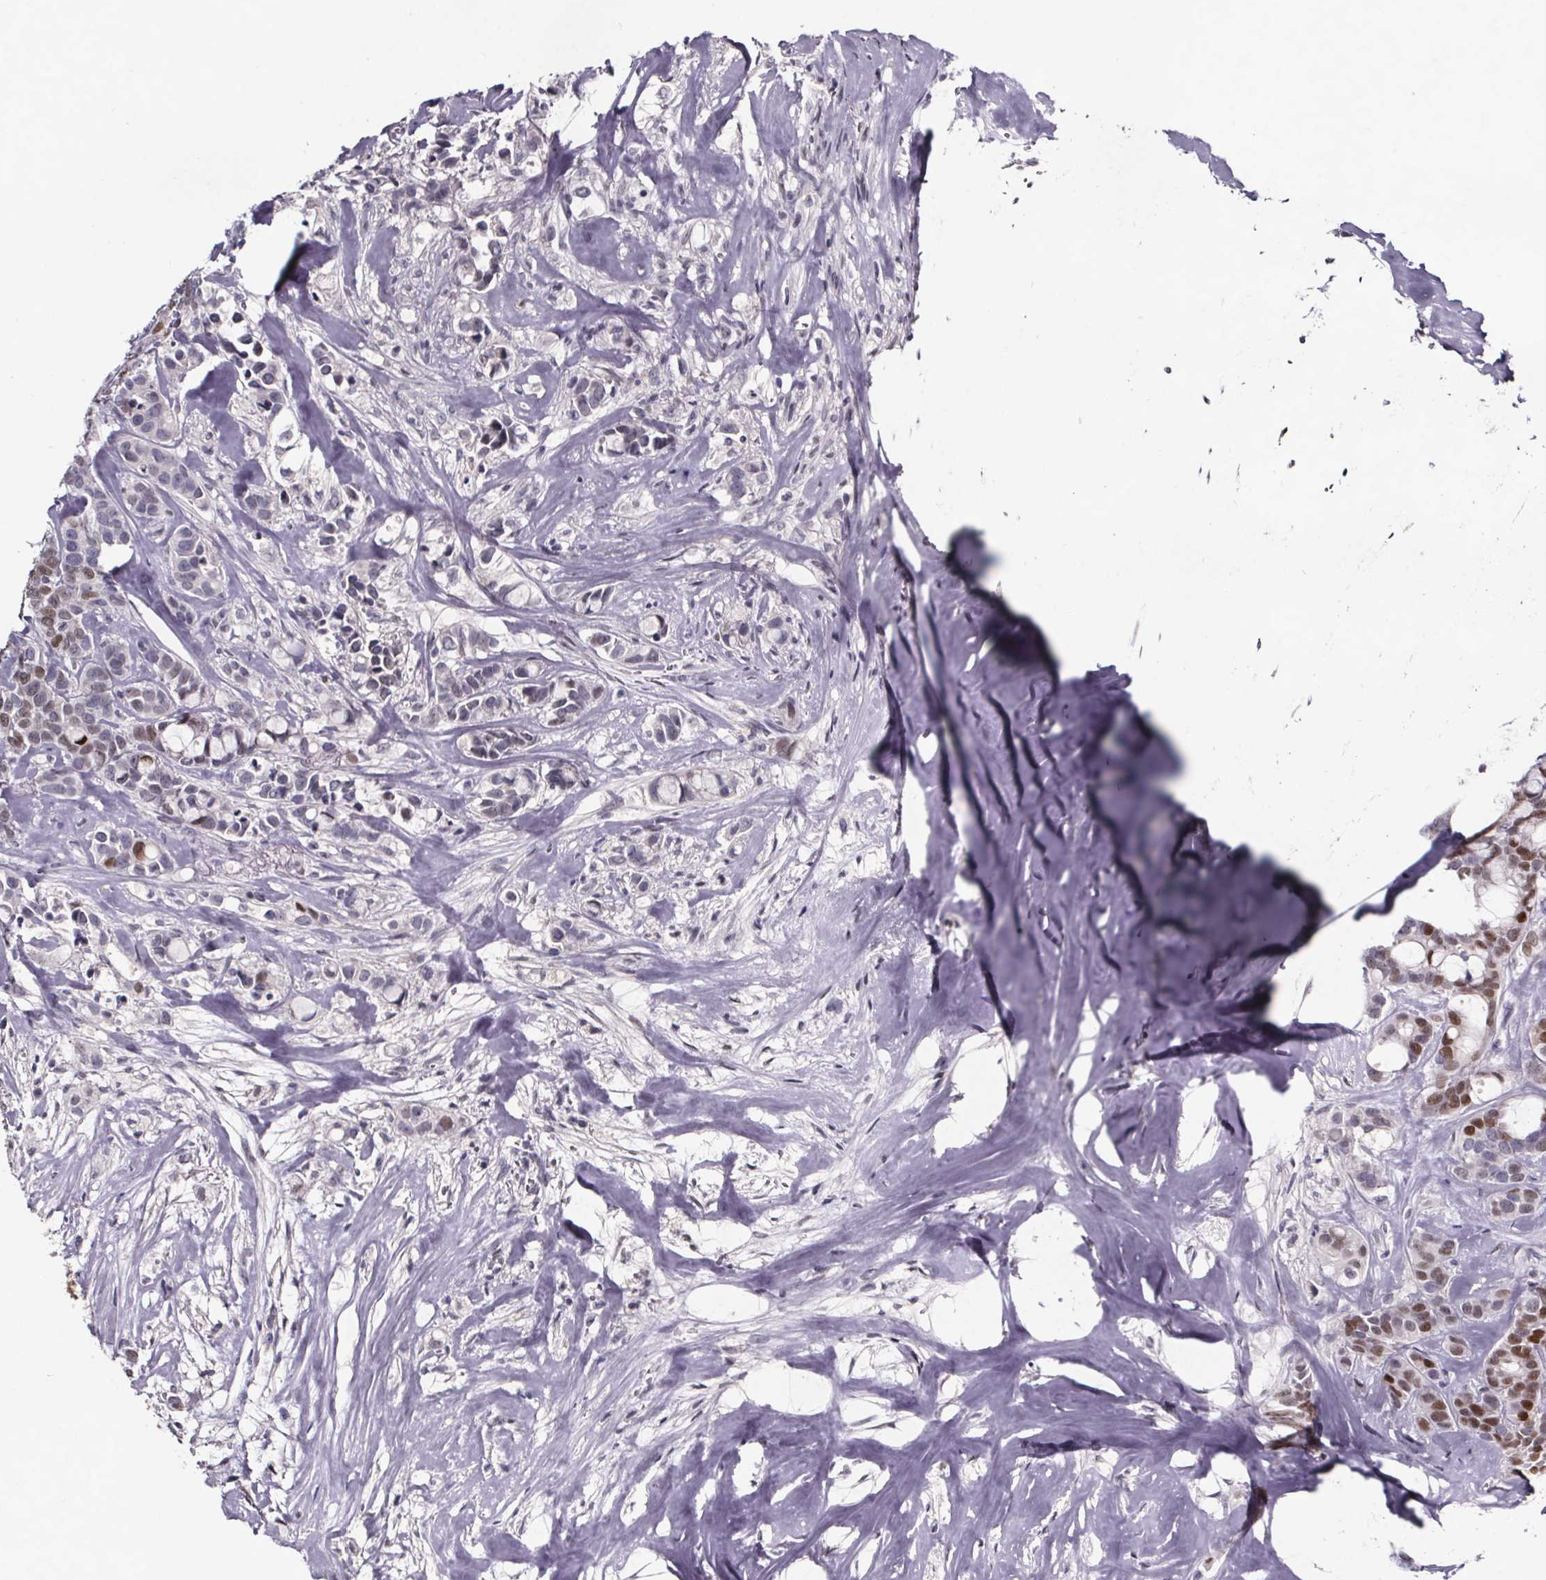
{"staining": {"intensity": "strong", "quantity": "25%-75%", "location": "nuclear"}, "tissue": "breast cancer", "cell_type": "Tumor cells", "image_type": "cancer", "snomed": [{"axis": "morphology", "description": "Duct carcinoma"}, {"axis": "topography", "description": "Breast"}], "caption": "DAB (3,3'-diaminobenzidine) immunohistochemical staining of human breast intraductal carcinoma reveals strong nuclear protein expression in approximately 25%-75% of tumor cells.", "gene": "AR", "patient": {"sex": "female", "age": 84}}